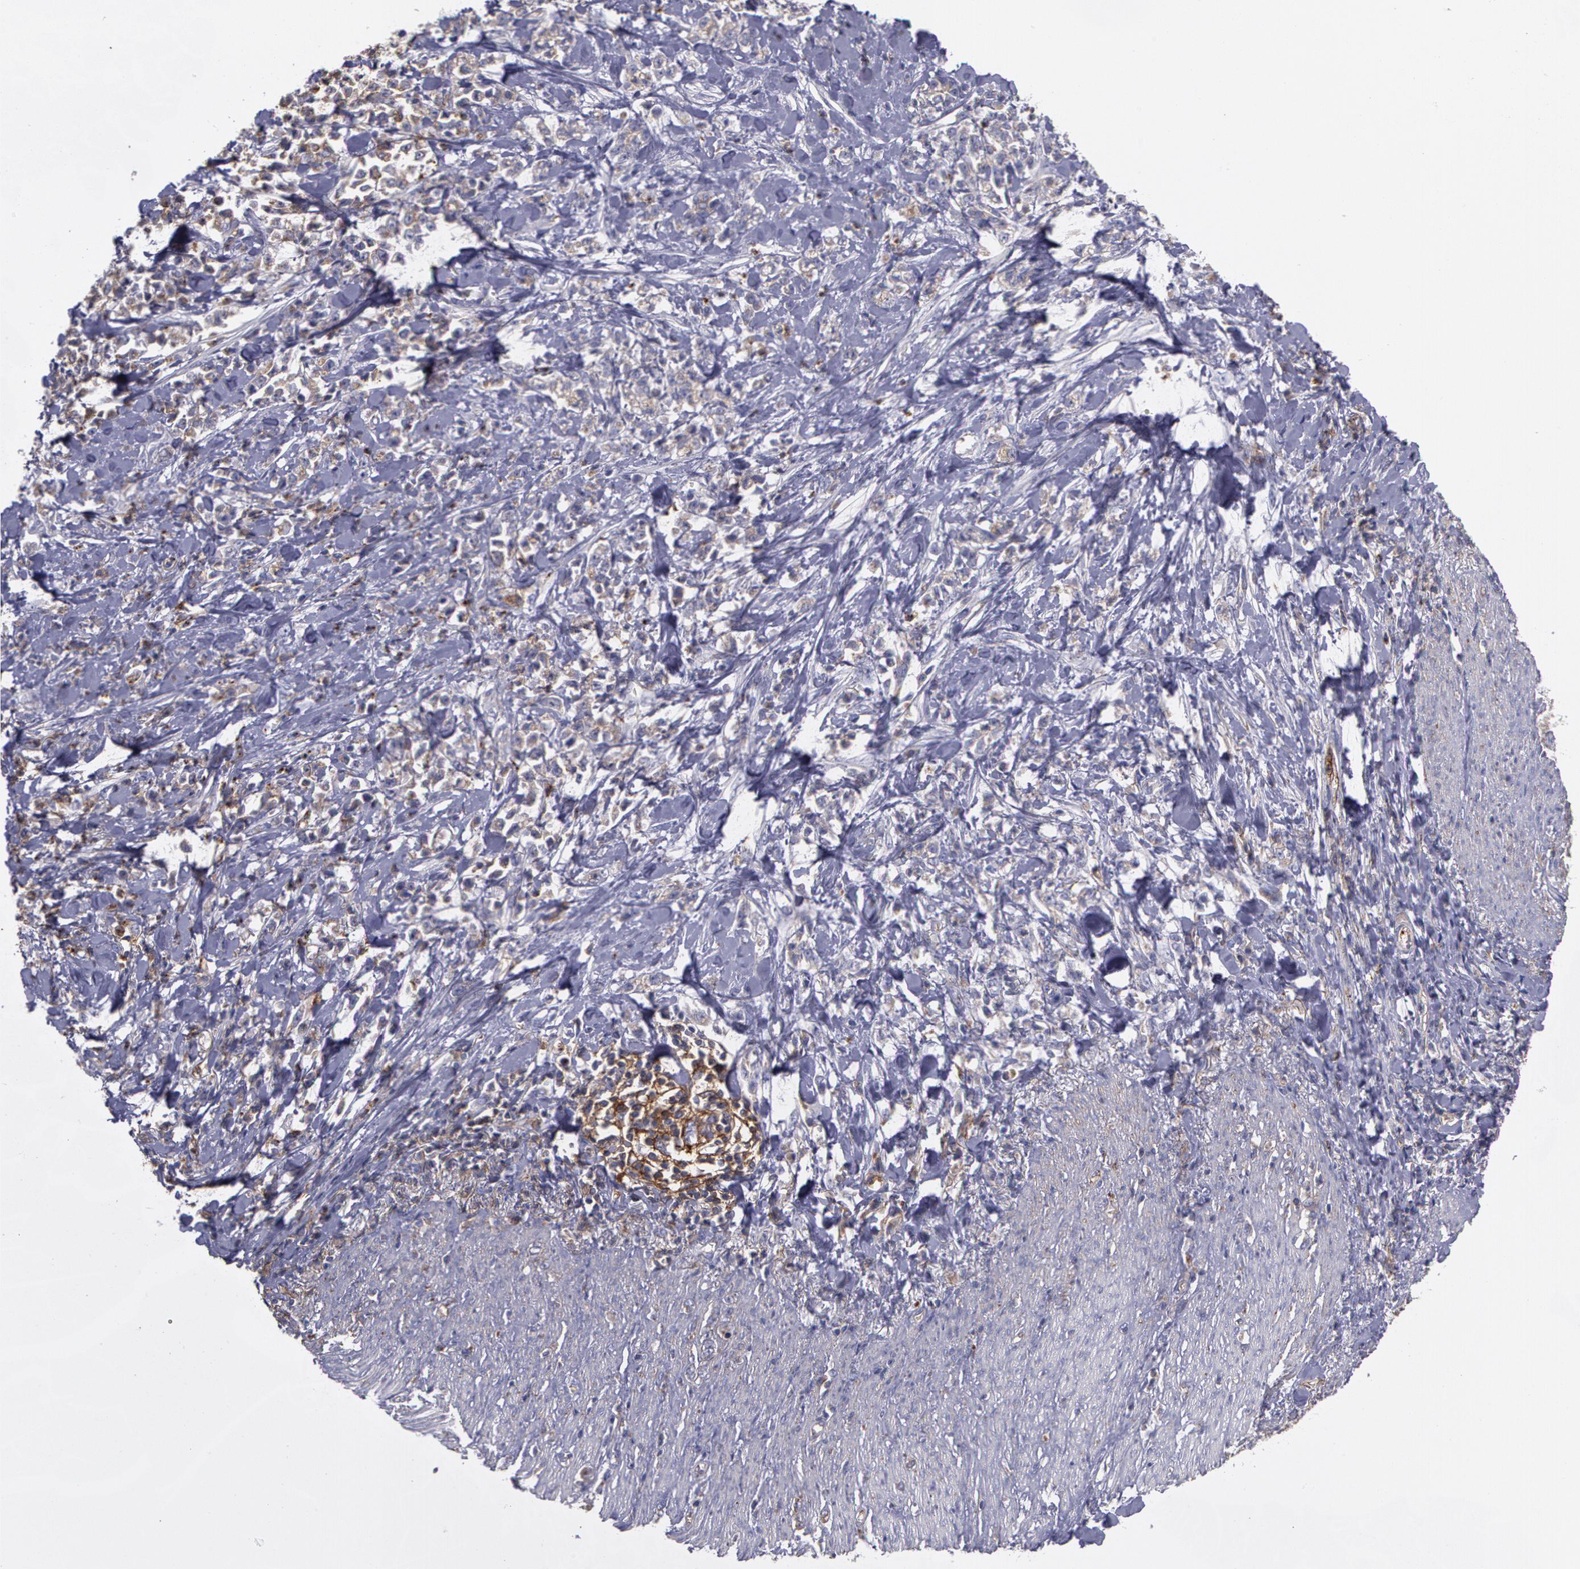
{"staining": {"intensity": "moderate", "quantity": ">75%", "location": "cytoplasmic/membranous"}, "tissue": "stomach cancer", "cell_type": "Tumor cells", "image_type": "cancer", "snomed": [{"axis": "morphology", "description": "Adenocarcinoma, NOS"}, {"axis": "topography", "description": "Stomach, lower"}], "caption": "Moderate cytoplasmic/membranous protein positivity is appreciated in approximately >75% of tumor cells in stomach adenocarcinoma. (Brightfield microscopy of DAB IHC at high magnification).", "gene": "FLOT2", "patient": {"sex": "male", "age": 88}}